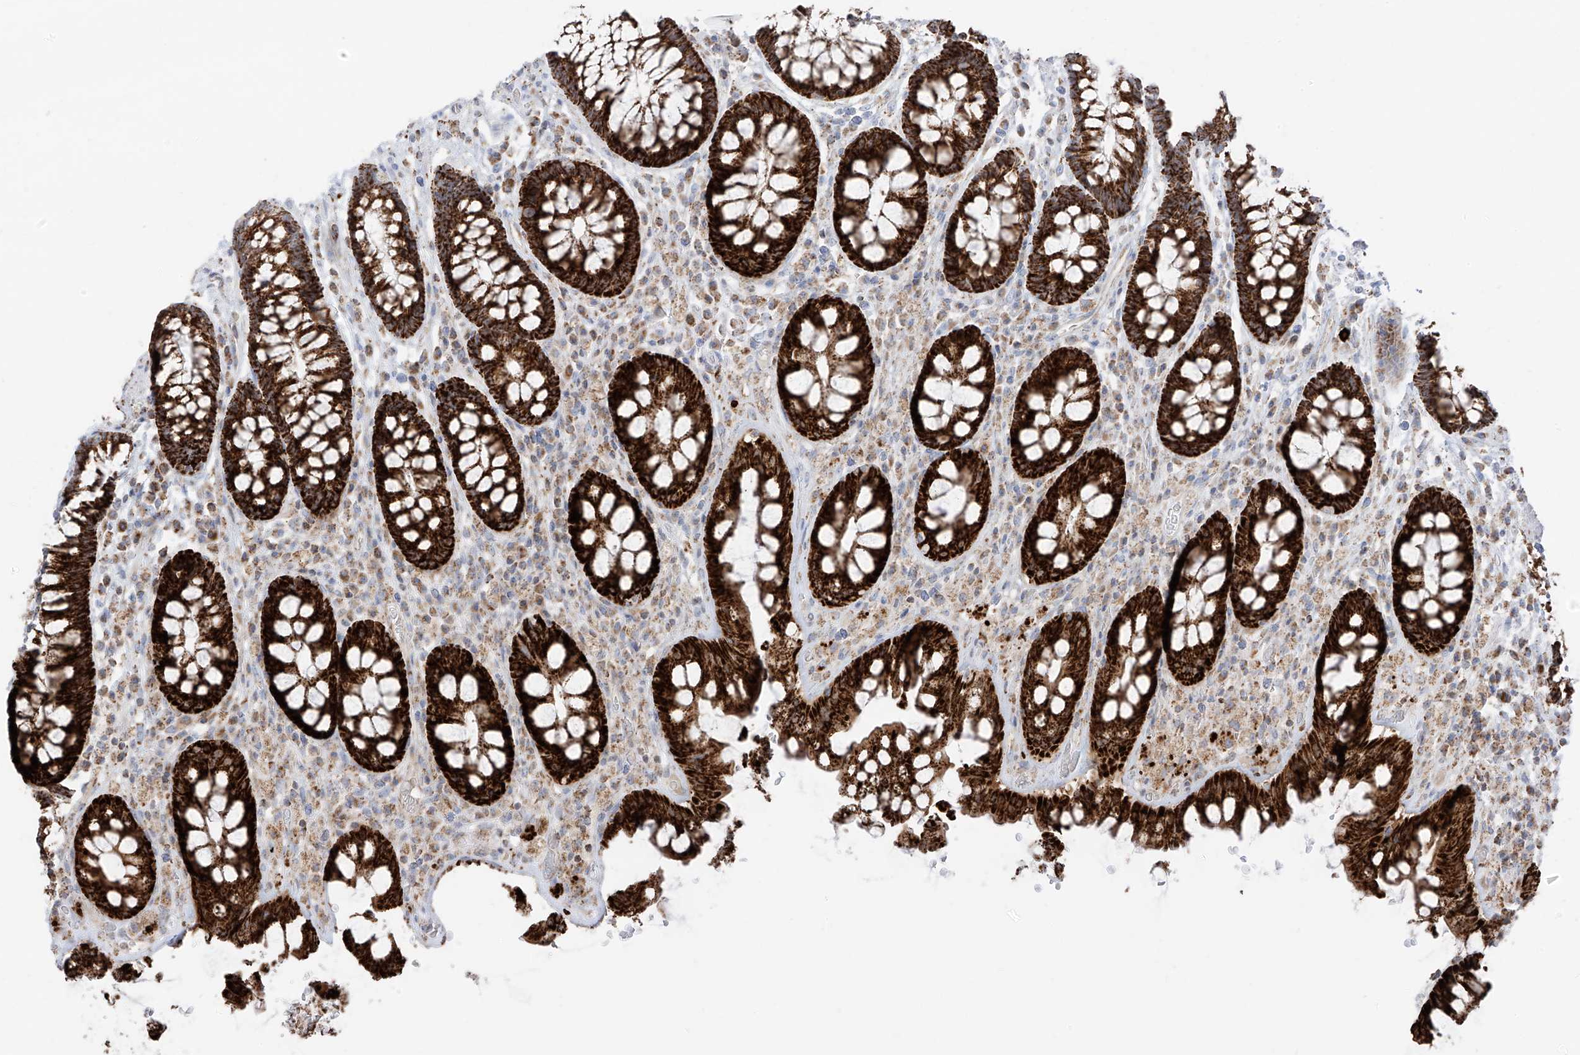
{"staining": {"intensity": "strong", "quantity": ">75%", "location": "cytoplasmic/membranous"}, "tissue": "rectum", "cell_type": "Glandular cells", "image_type": "normal", "snomed": [{"axis": "morphology", "description": "Normal tissue, NOS"}, {"axis": "topography", "description": "Rectum"}], "caption": "DAB immunohistochemical staining of normal rectum exhibits strong cytoplasmic/membranous protein staining in about >75% of glandular cells.", "gene": "ETHE1", "patient": {"sex": "male", "age": 64}}